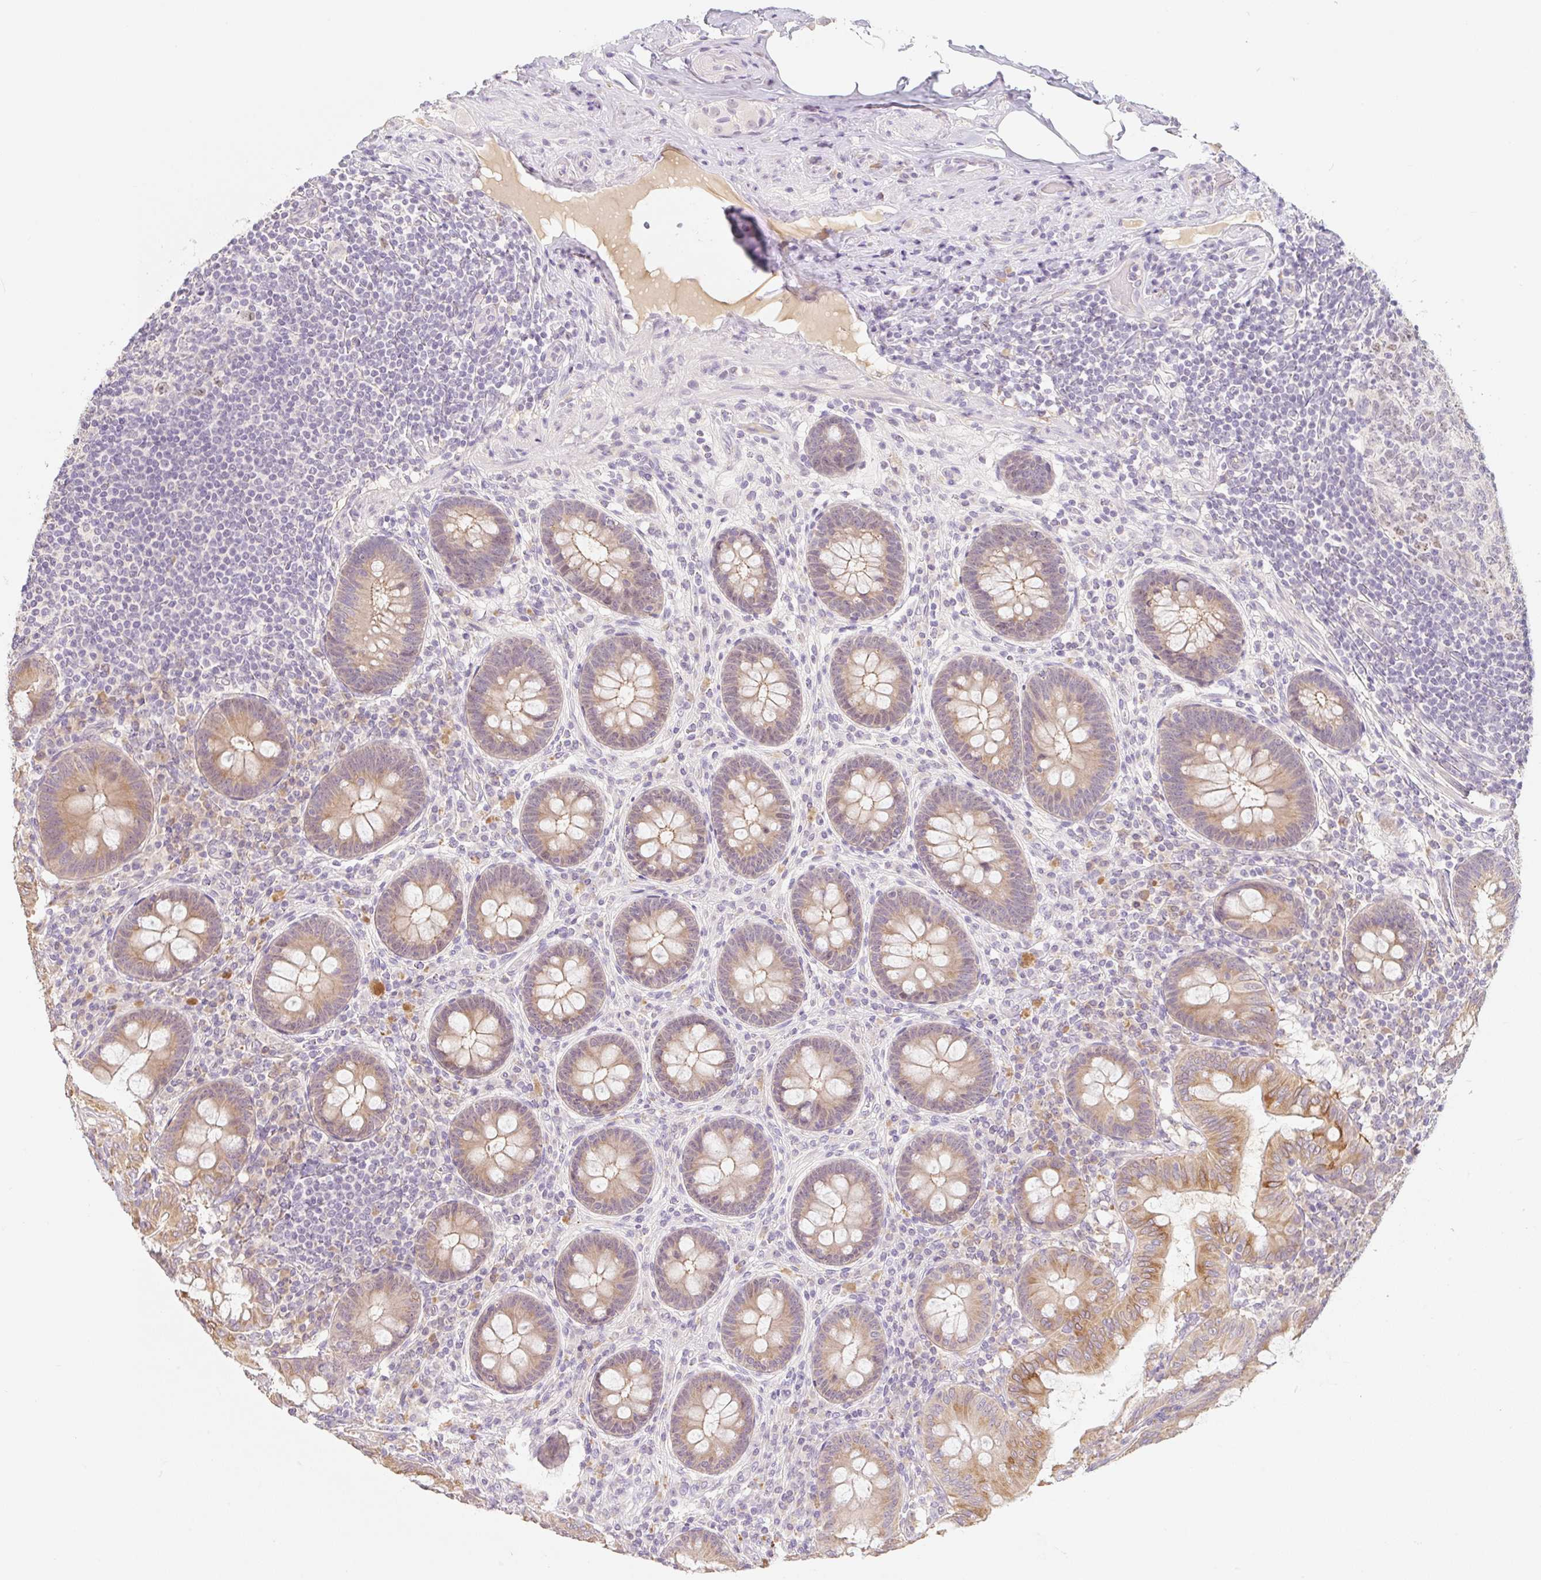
{"staining": {"intensity": "moderate", "quantity": ">75%", "location": "cytoplasmic/membranous"}, "tissue": "appendix", "cell_type": "Glandular cells", "image_type": "normal", "snomed": [{"axis": "morphology", "description": "Normal tissue, NOS"}, {"axis": "topography", "description": "Appendix"}], "caption": "Immunohistochemistry of unremarkable appendix shows medium levels of moderate cytoplasmic/membranous positivity in approximately >75% of glandular cells.", "gene": "MIA2", "patient": {"sex": "male", "age": 71}}